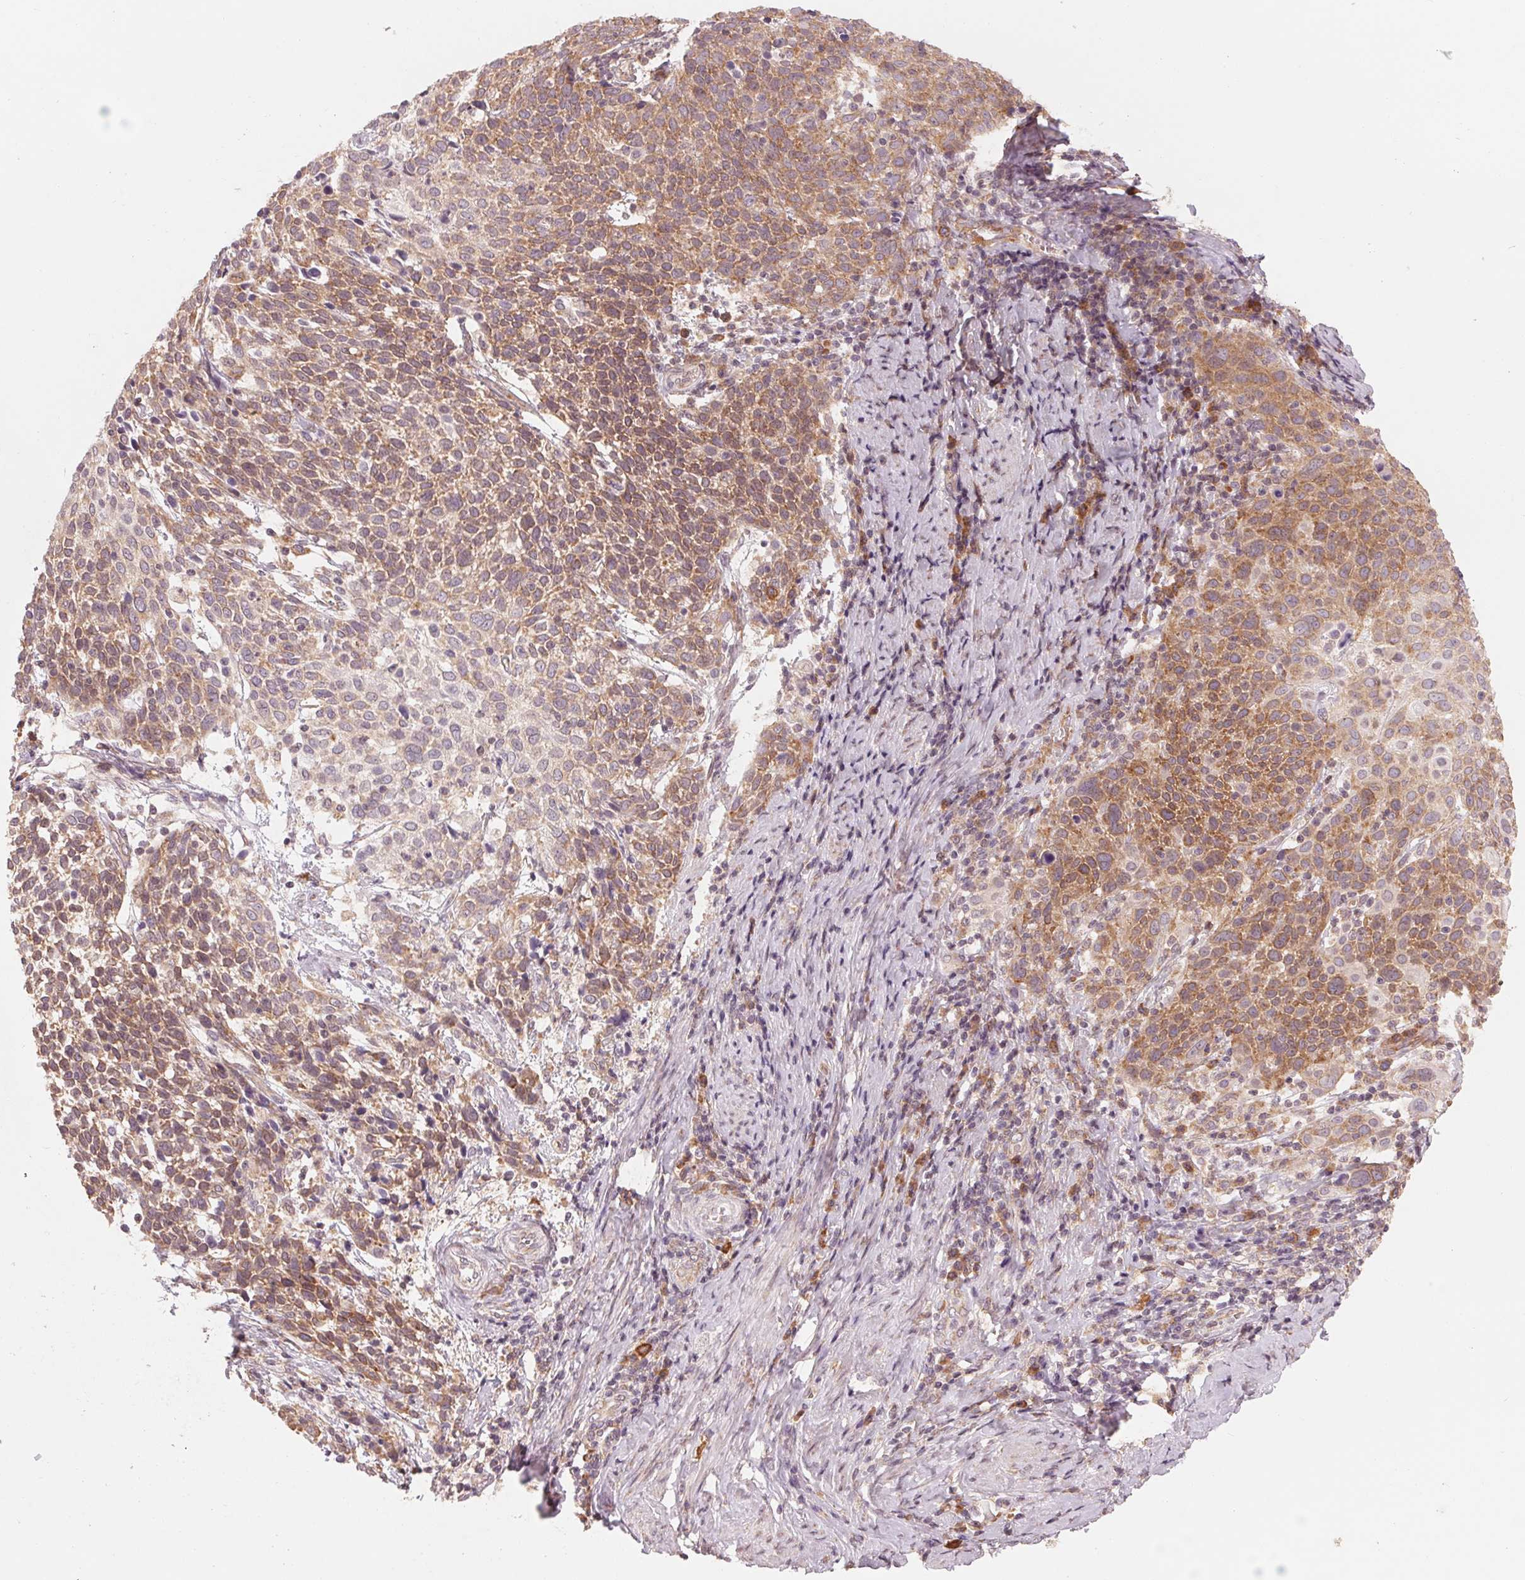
{"staining": {"intensity": "moderate", "quantity": ">75%", "location": "cytoplasmic/membranous"}, "tissue": "cervical cancer", "cell_type": "Tumor cells", "image_type": "cancer", "snomed": [{"axis": "morphology", "description": "Squamous cell carcinoma, NOS"}, {"axis": "topography", "description": "Cervix"}], "caption": "Immunohistochemistry of human squamous cell carcinoma (cervical) reveals medium levels of moderate cytoplasmic/membranous positivity in about >75% of tumor cells.", "gene": "GIGYF2", "patient": {"sex": "female", "age": 61}}